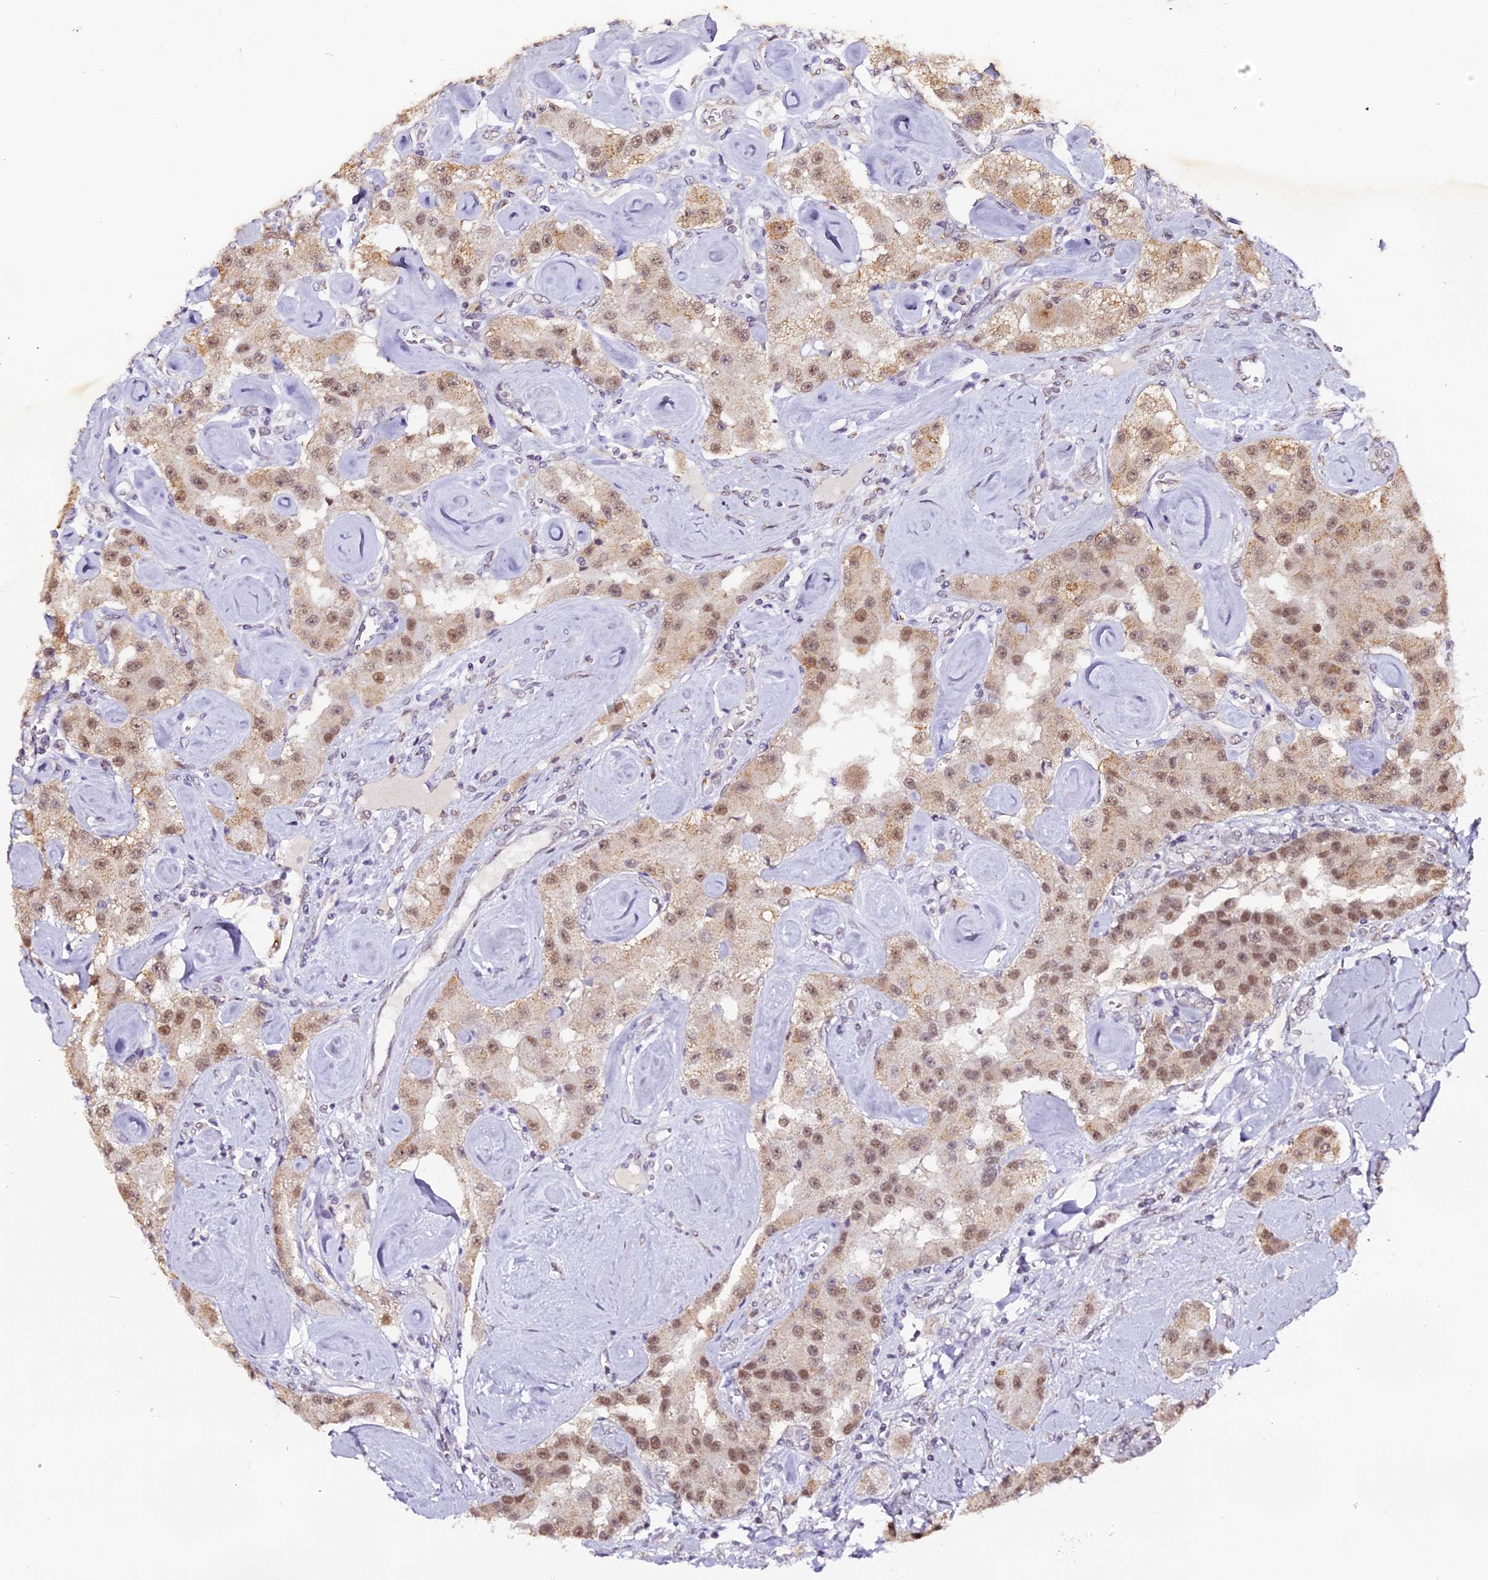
{"staining": {"intensity": "moderate", "quantity": ">75%", "location": "cytoplasmic/membranous,nuclear"}, "tissue": "carcinoid", "cell_type": "Tumor cells", "image_type": "cancer", "snomed": [{"axis": "morphology", "description": "Carcinoid, malignant, NOS"}, {"axis": "topography", "description": "Pancreas"}], "caption": "Carcinoid stained with a brown dye demonstrates moderate cytoplasmic/membranous and nuclear positive positivity in about >75% of tumor cells.", "gene": "NCBP1", "patient": {"sex": "male", "age": 41}}